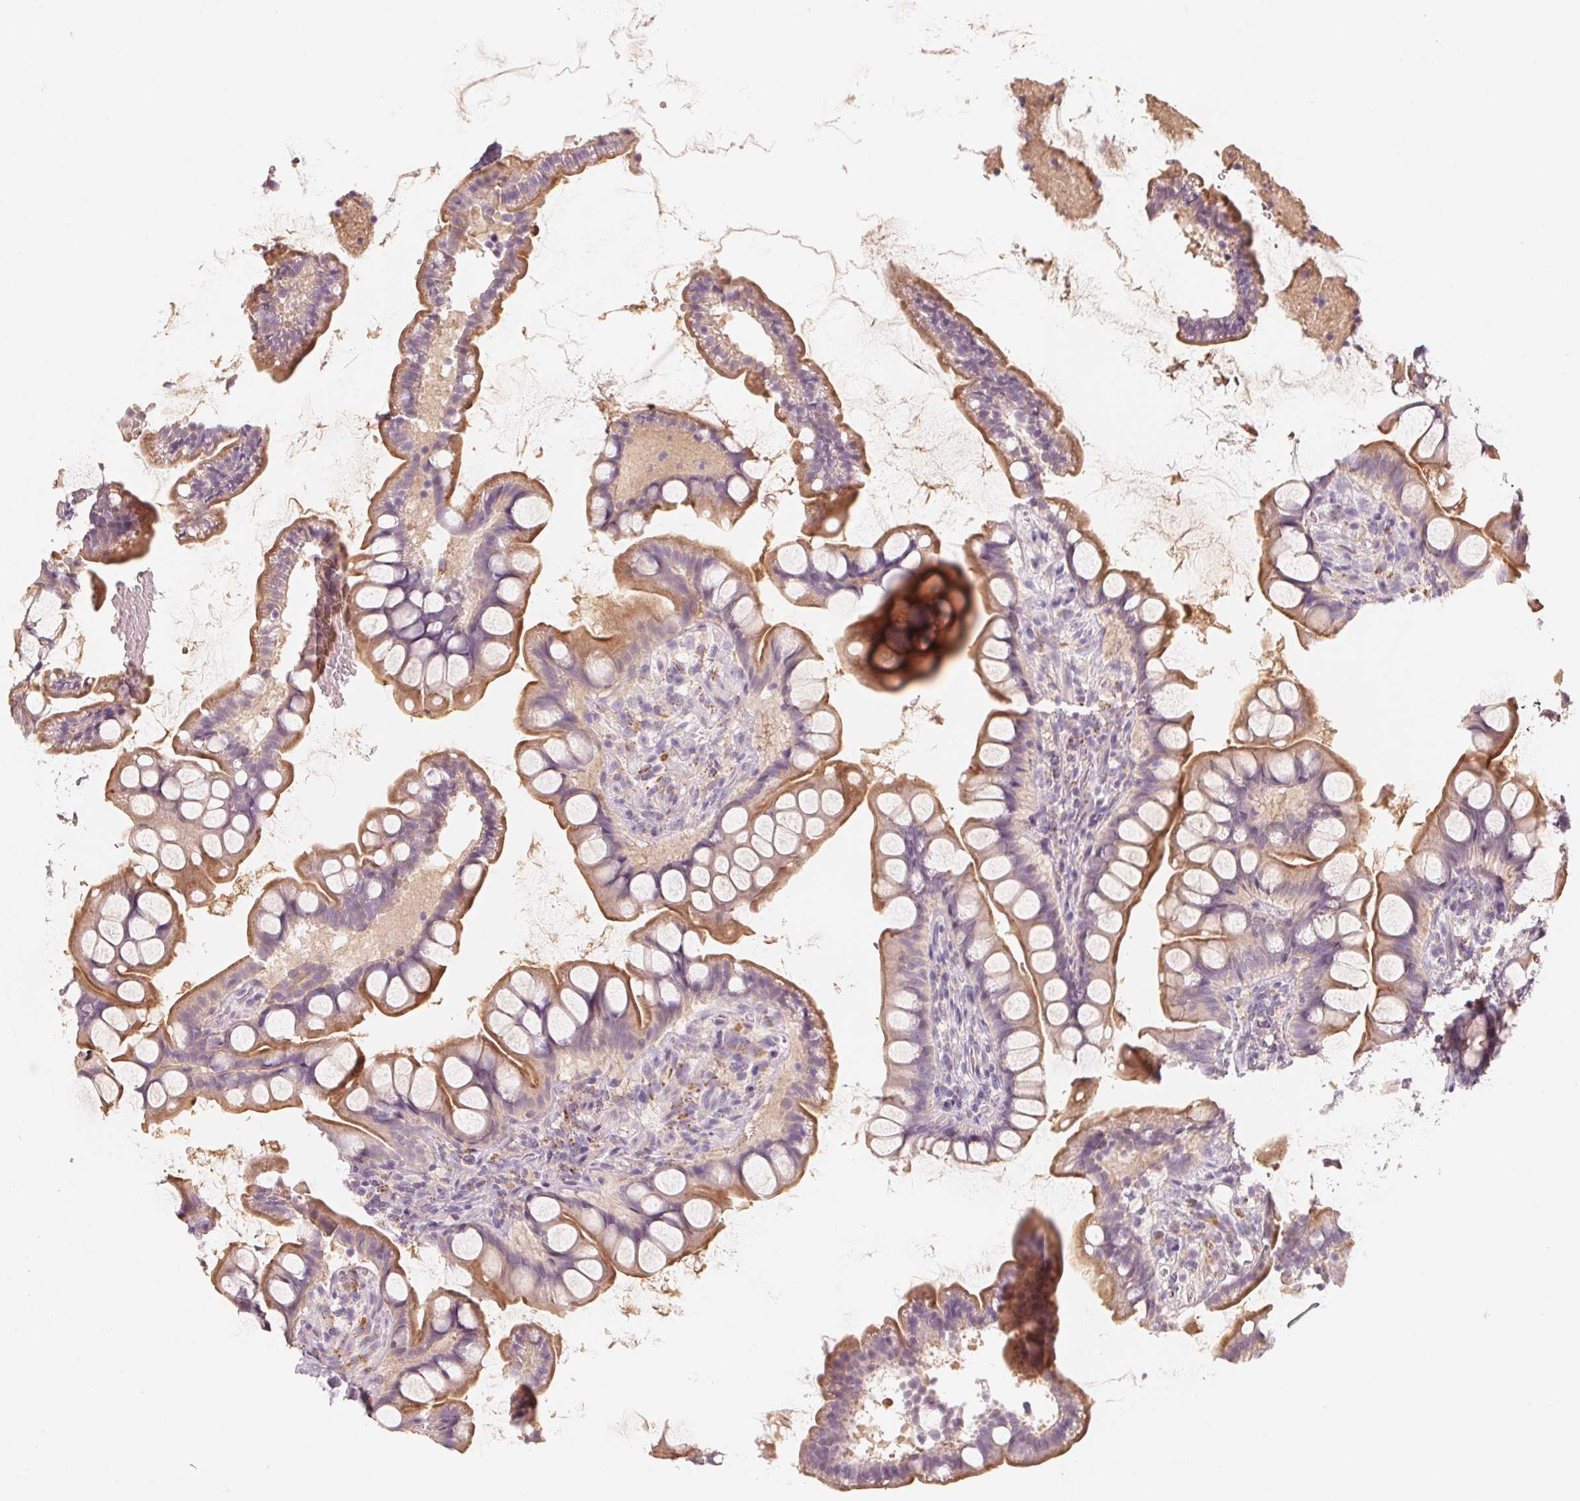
{"staining": {"intensity": "moderate", "quantity": "25%-75%", "location": "cytoplasmic/membranous"}, "tissue": "small intestine", "cell_type": "Glandular cells", "image_type": "normal", "snomed": [{"axis": "morphology", "description": "Normal tissue, NOS"}, {"axis": "topography", "description": "Small intestine"}], "caption": "Small intestine stained with a brown dye reveals moderate cytoplasmic/membranous positive staining in approximately 25%-75% of glandular cells.", "gene": "TREH", "patient": {"sex": "male", "age": 70}}